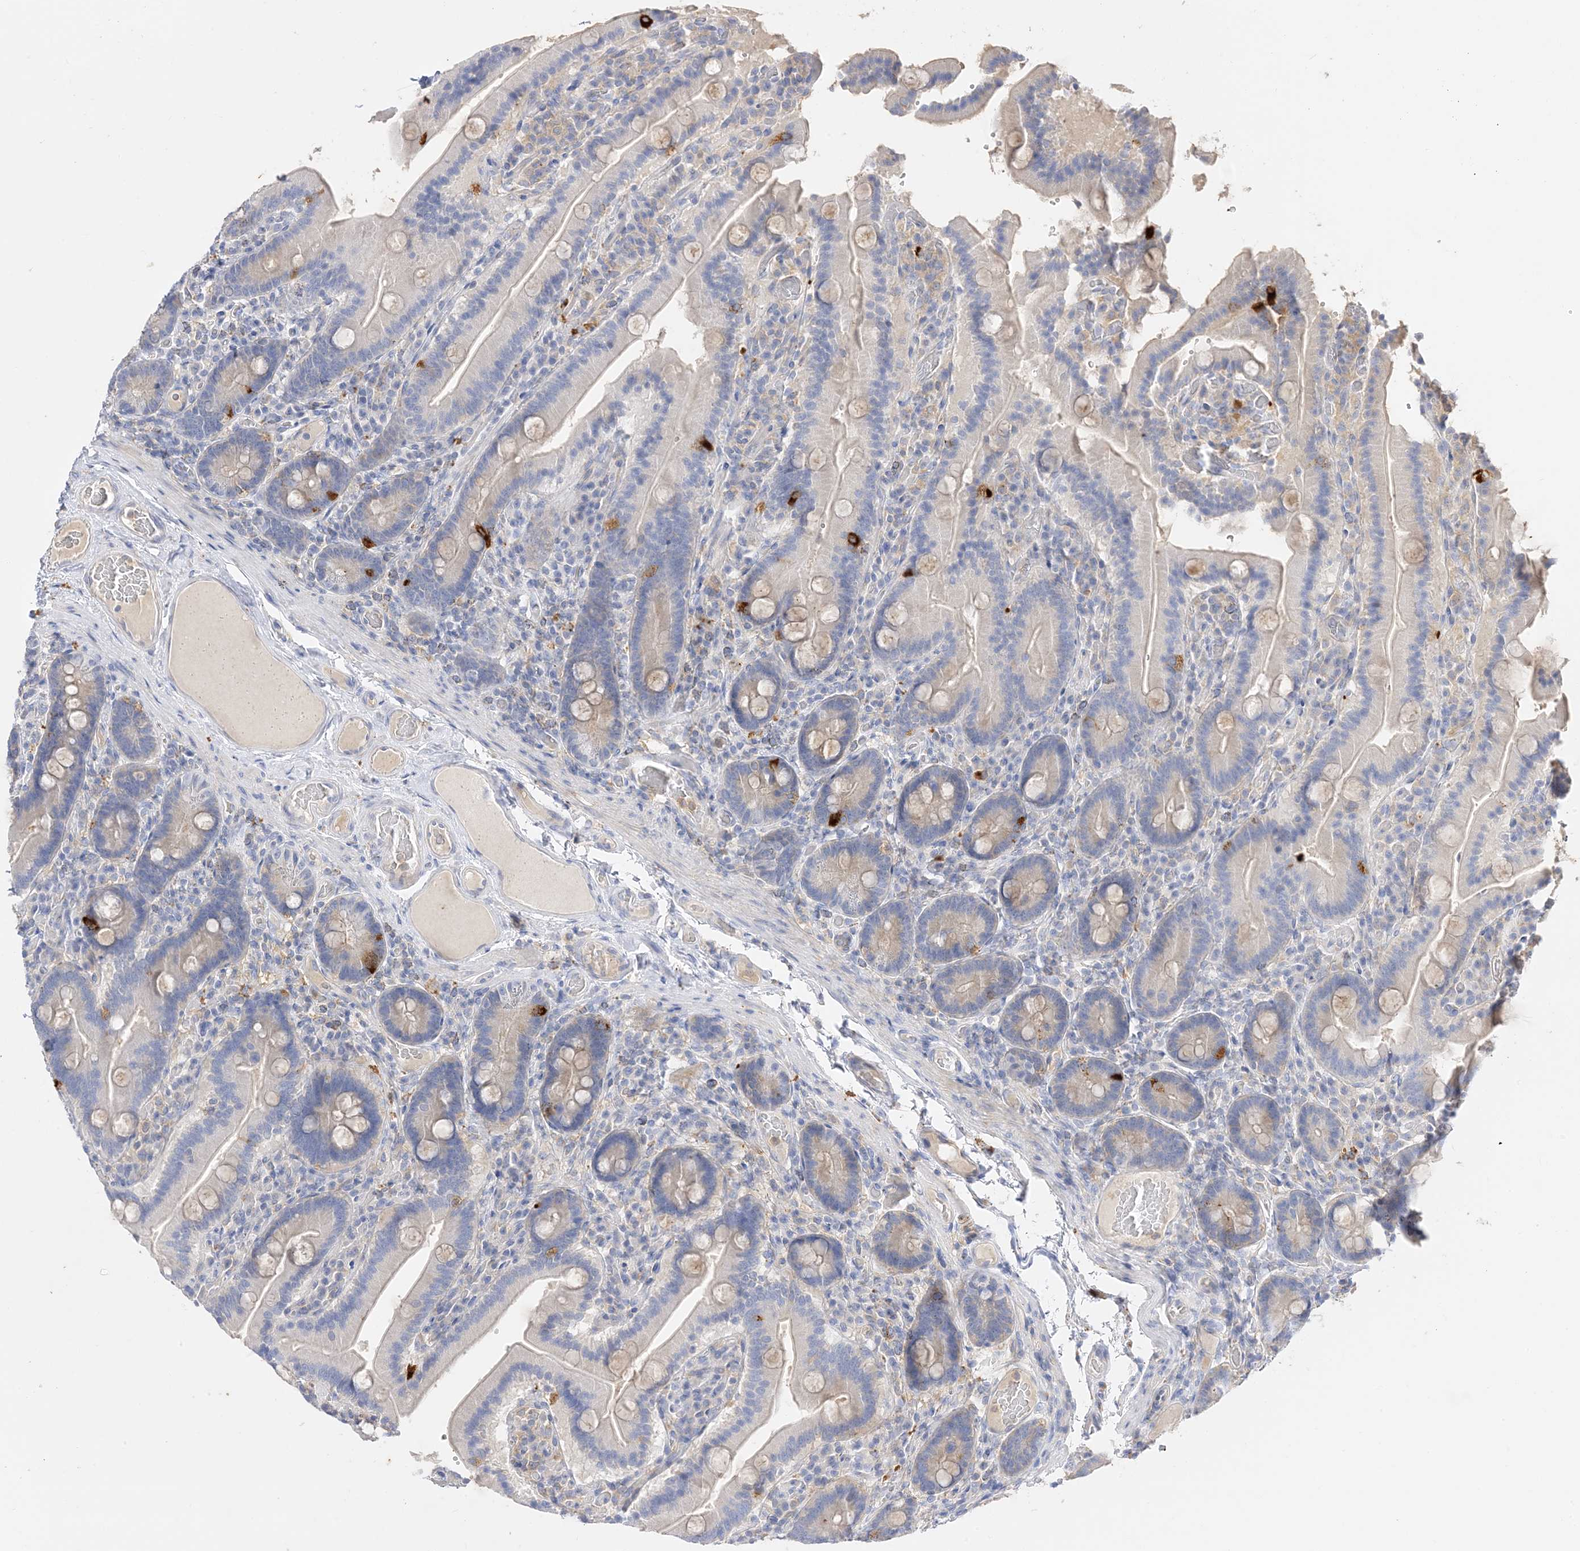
{"staining": {"intensity": "strong", "quantity": "<25%", "location": "cytoplasmic/membranous"}, "tissue": "duodenum", "cell_type": "Glandular cells", "image_type": "normal", "snomed": [{"axis": "morphology", "description": "Normal tissue, NOS"}, {"axis": "topography", "description": "Duodenum"}], "caption": "Strong cytoplasmic/membranous staining is present in about <25% of glandular cells in normal duodenum. Nuclei are stained in blue.", "gene": "ARV1", "patient": {"sex": "female", "age": 62}}